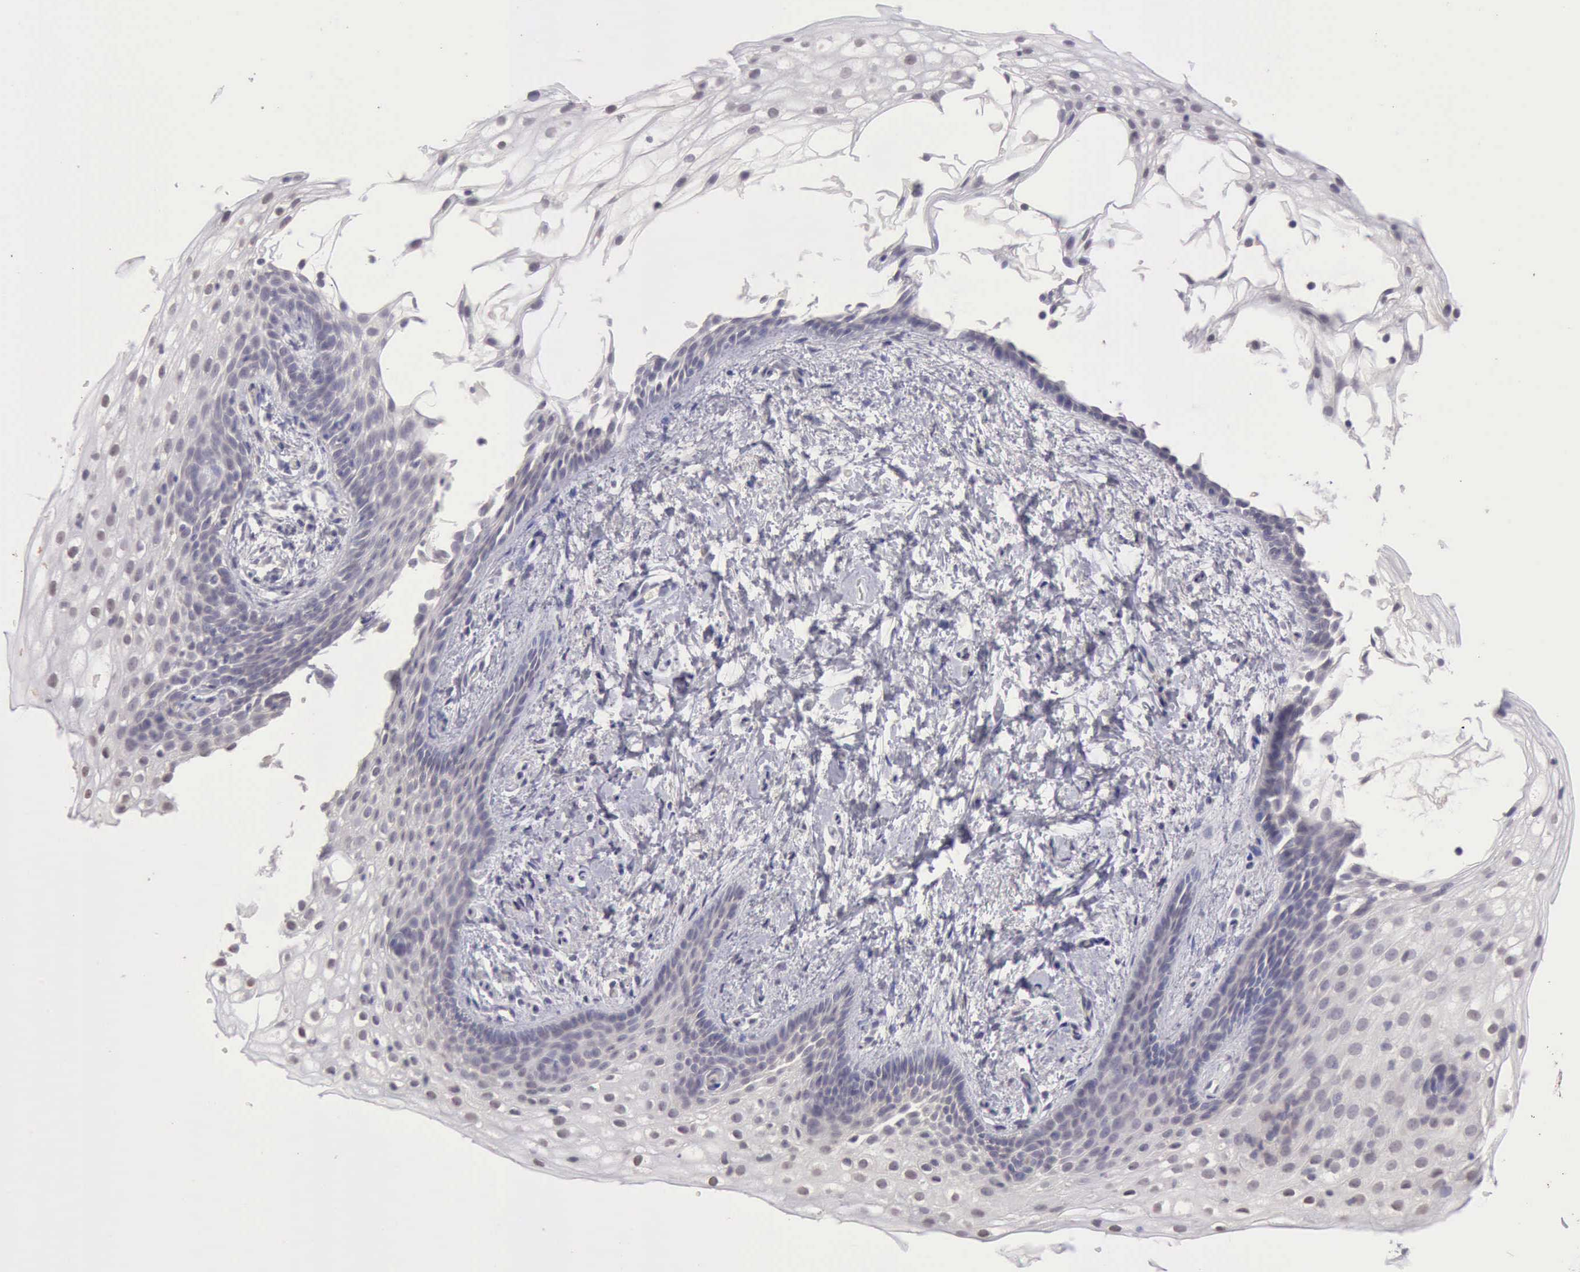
{"staining": {"intensity": "negative", "quantity": "none", "location": "none"}, "tissue": "vagina", "cell_type": "Squamous epithelial cells", "image_type": "normal", "snomed": [{"axis": "morphology", "description": "Normal tissue, NOS"}, {"axis": "topography", "description": "Vagina"}], "caption": "Micrograph shows no significant protein expression in squamous epithelial cells of normal vagina. Nuclei are stained in blue.", "gene": "KCND1", "patient": {"sex": "female", "age": 61}}